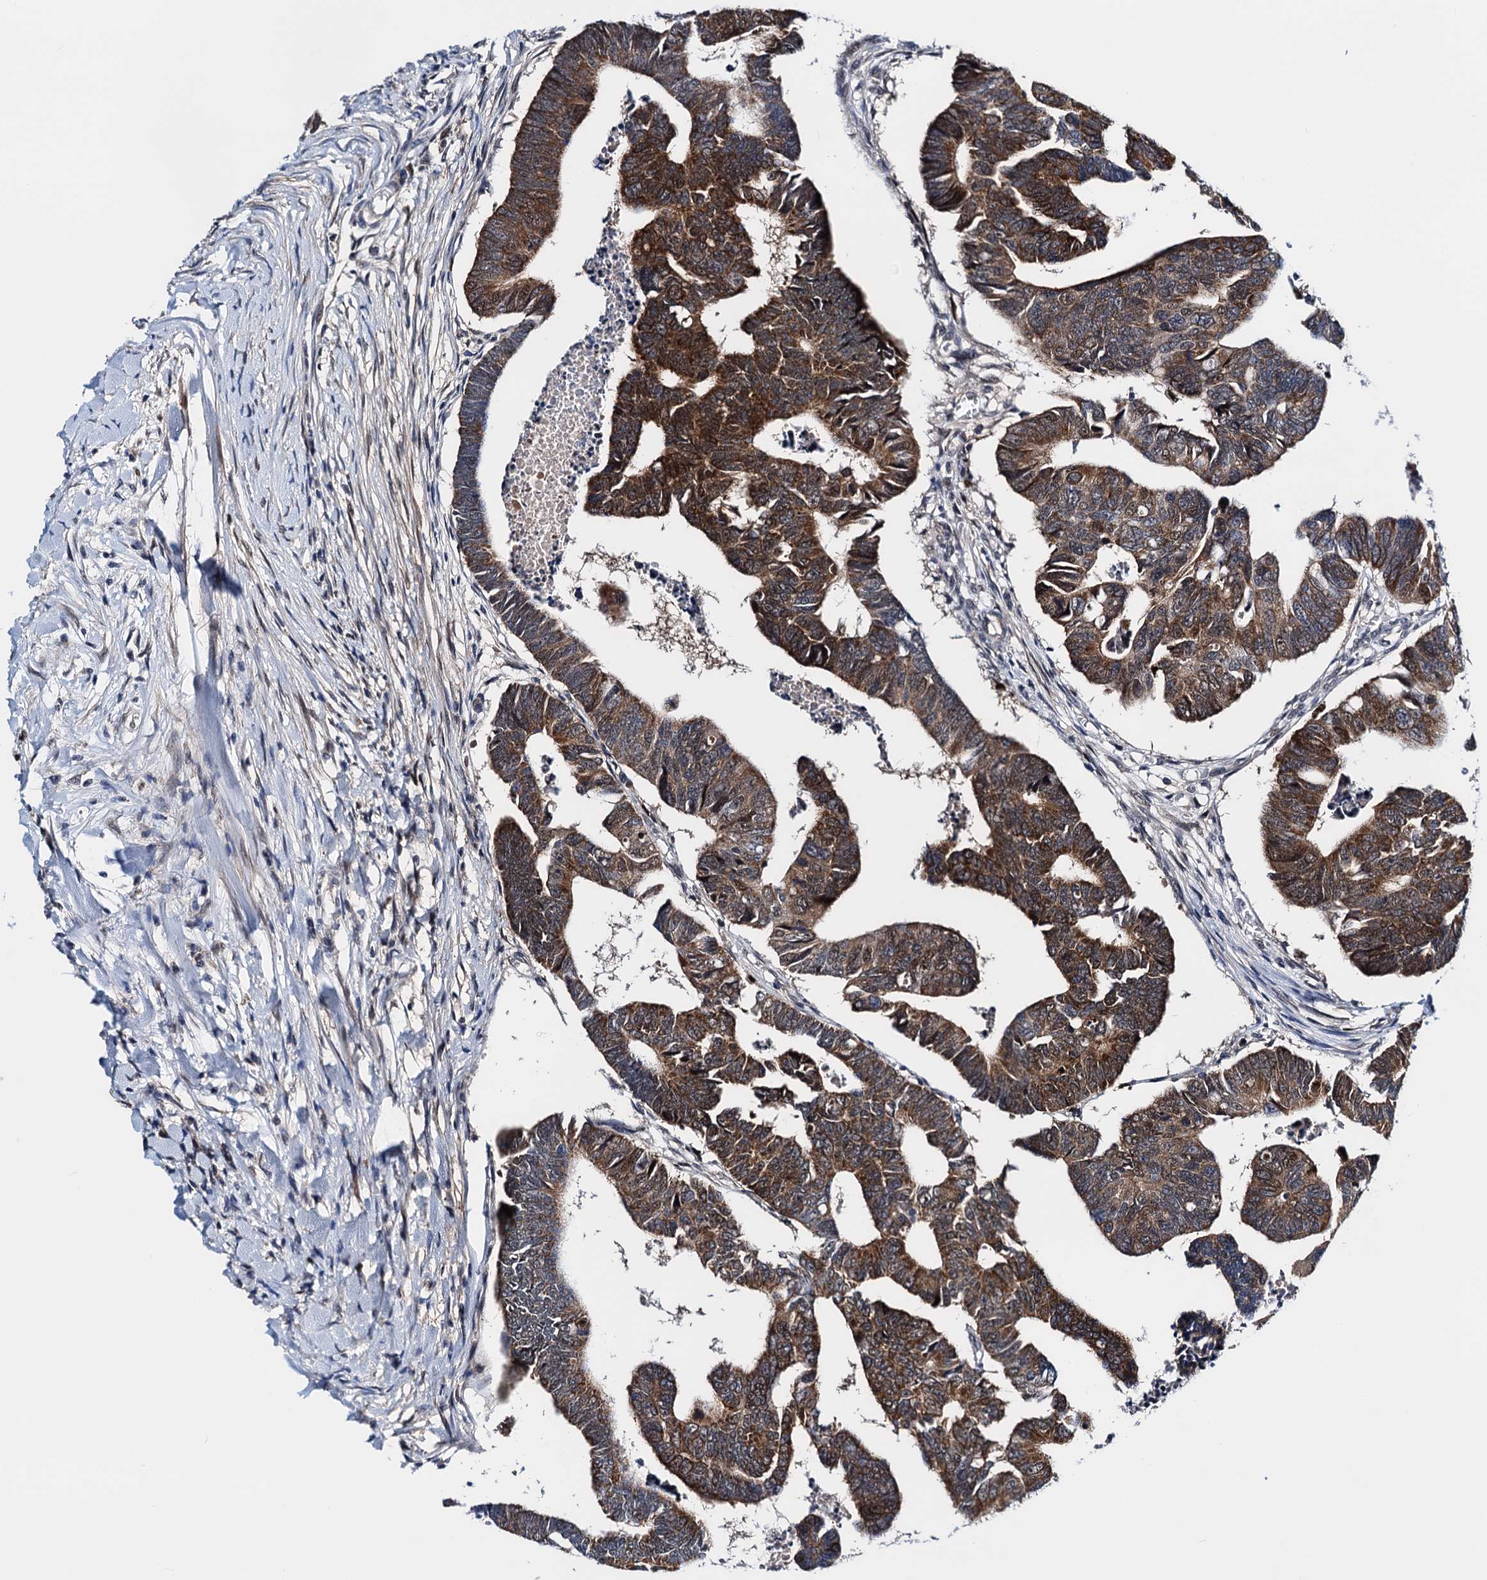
{"staining": {"intensity": "strong", "quantity": ">75%", "location": "cytoplasmic/membranous"}, "tissue": "colorectal cancer", "cell_type": "Tumor cells", "image_type": "cancer", "snomed": [{"axis": "morphology", "description": "Adenocarcinoma, NOS"}, {"axis": "topography", "description": "Rectum"}], "caption": "Protein expression analysis of human colorectal cancer reveals strong cytoplasmic/membranous positivity in about >75% of tumor cells.", "gene": "COA4", "patient": {"sex": "female", "age": 65}}